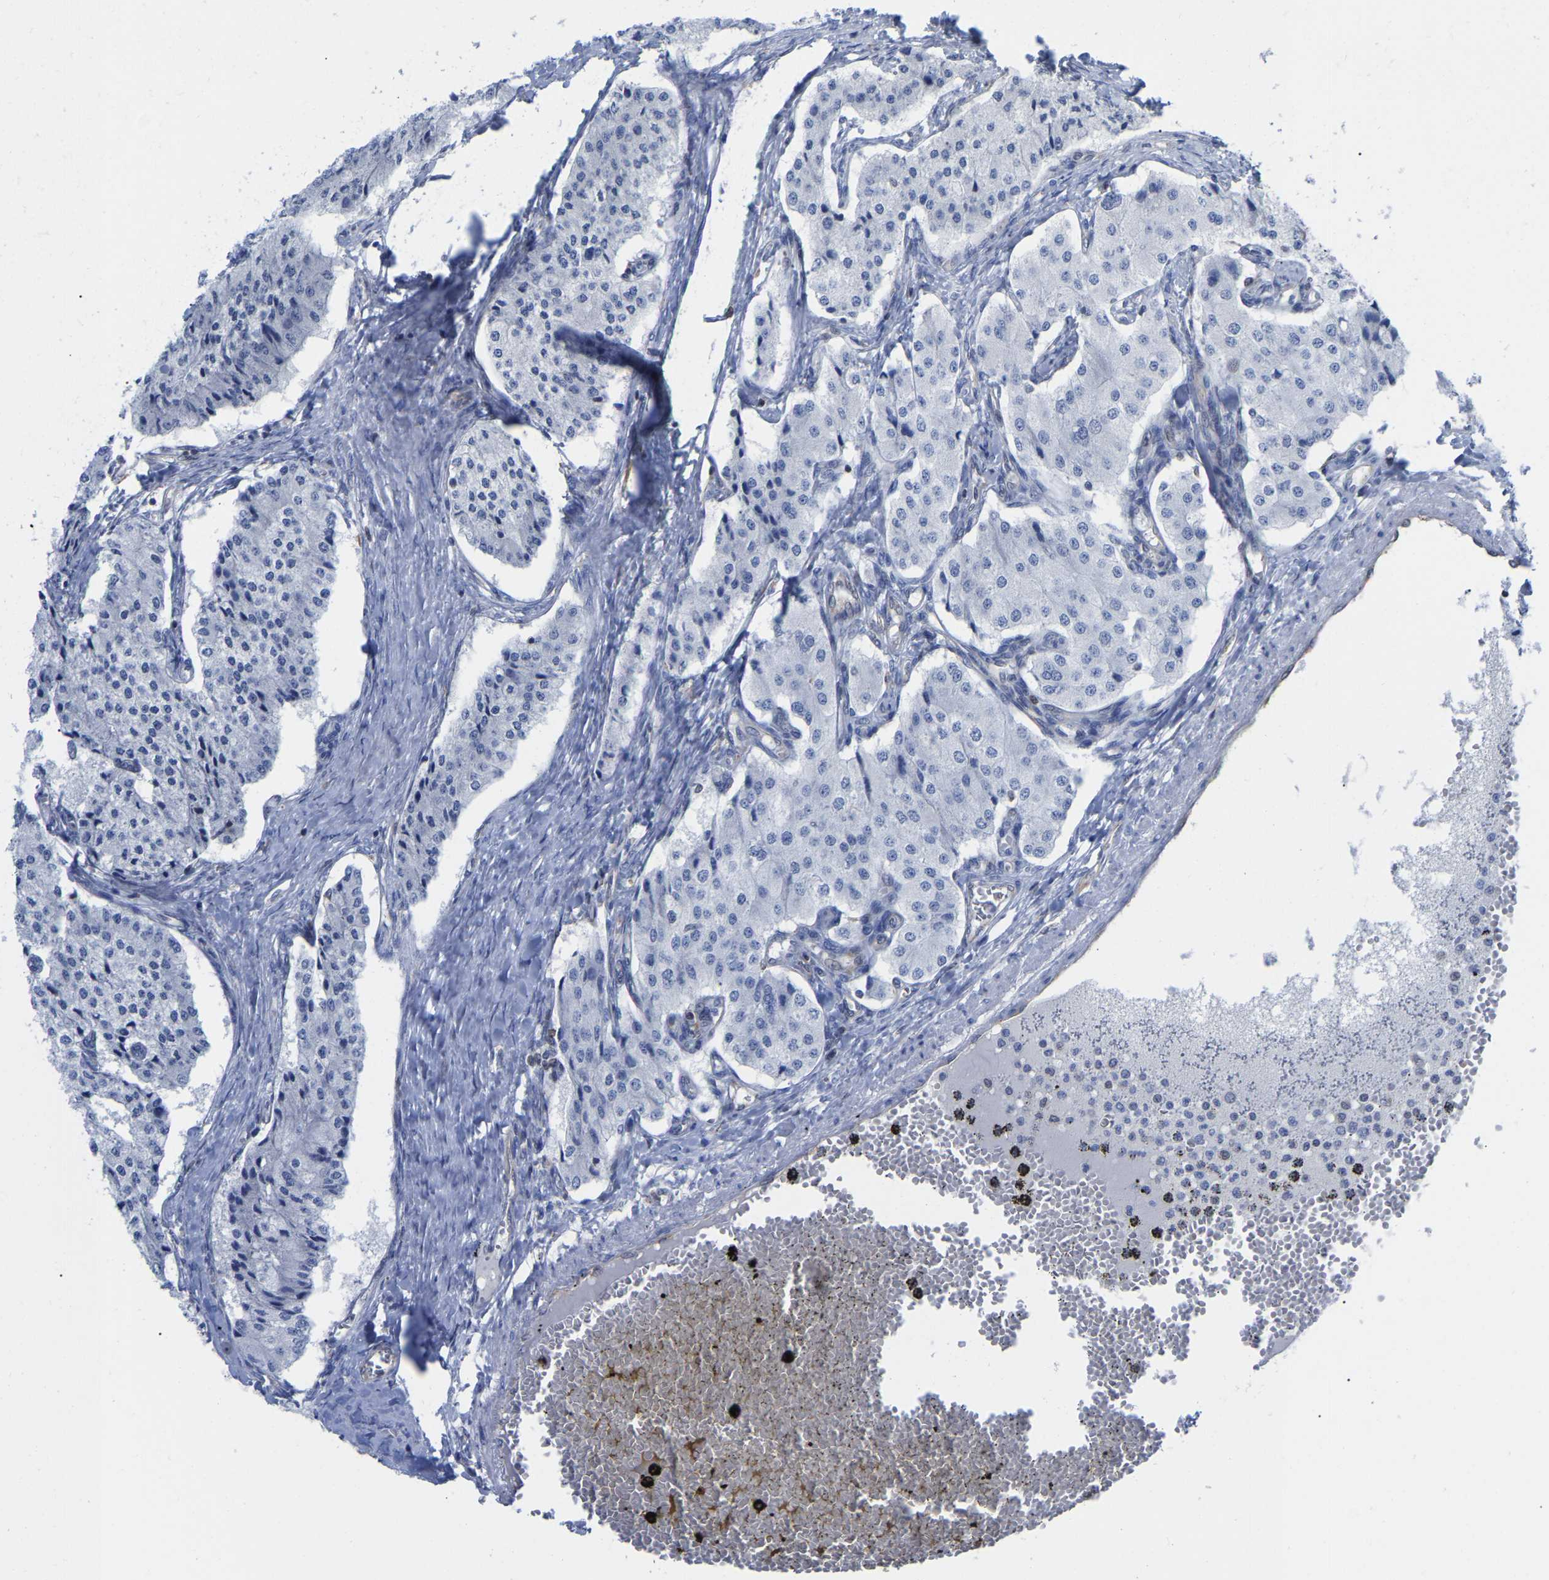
{"staining": {"intensity": "negative", "quantity": "none", "location": "none"}, "tissue": "carcinoid", "cell_type": "Tumor cells", "image_type": "cancer", "snomed": [{"axis": "morphology", "description": "Carcinoid, malignant, NOS"}, {"axis": "topography", "description": "Colon"}], "caption": "Image shows no significant protein expression in tumor cells of malignant carcinoid. (Stains: DAB (3,3'-diaminobenzidine) IHC with hematoxylin counter stain, Microscopy: brightfield microscopy at high magnification).", "gene": "GIMAP4", "patient": {"sex": "female", "age": 52}}